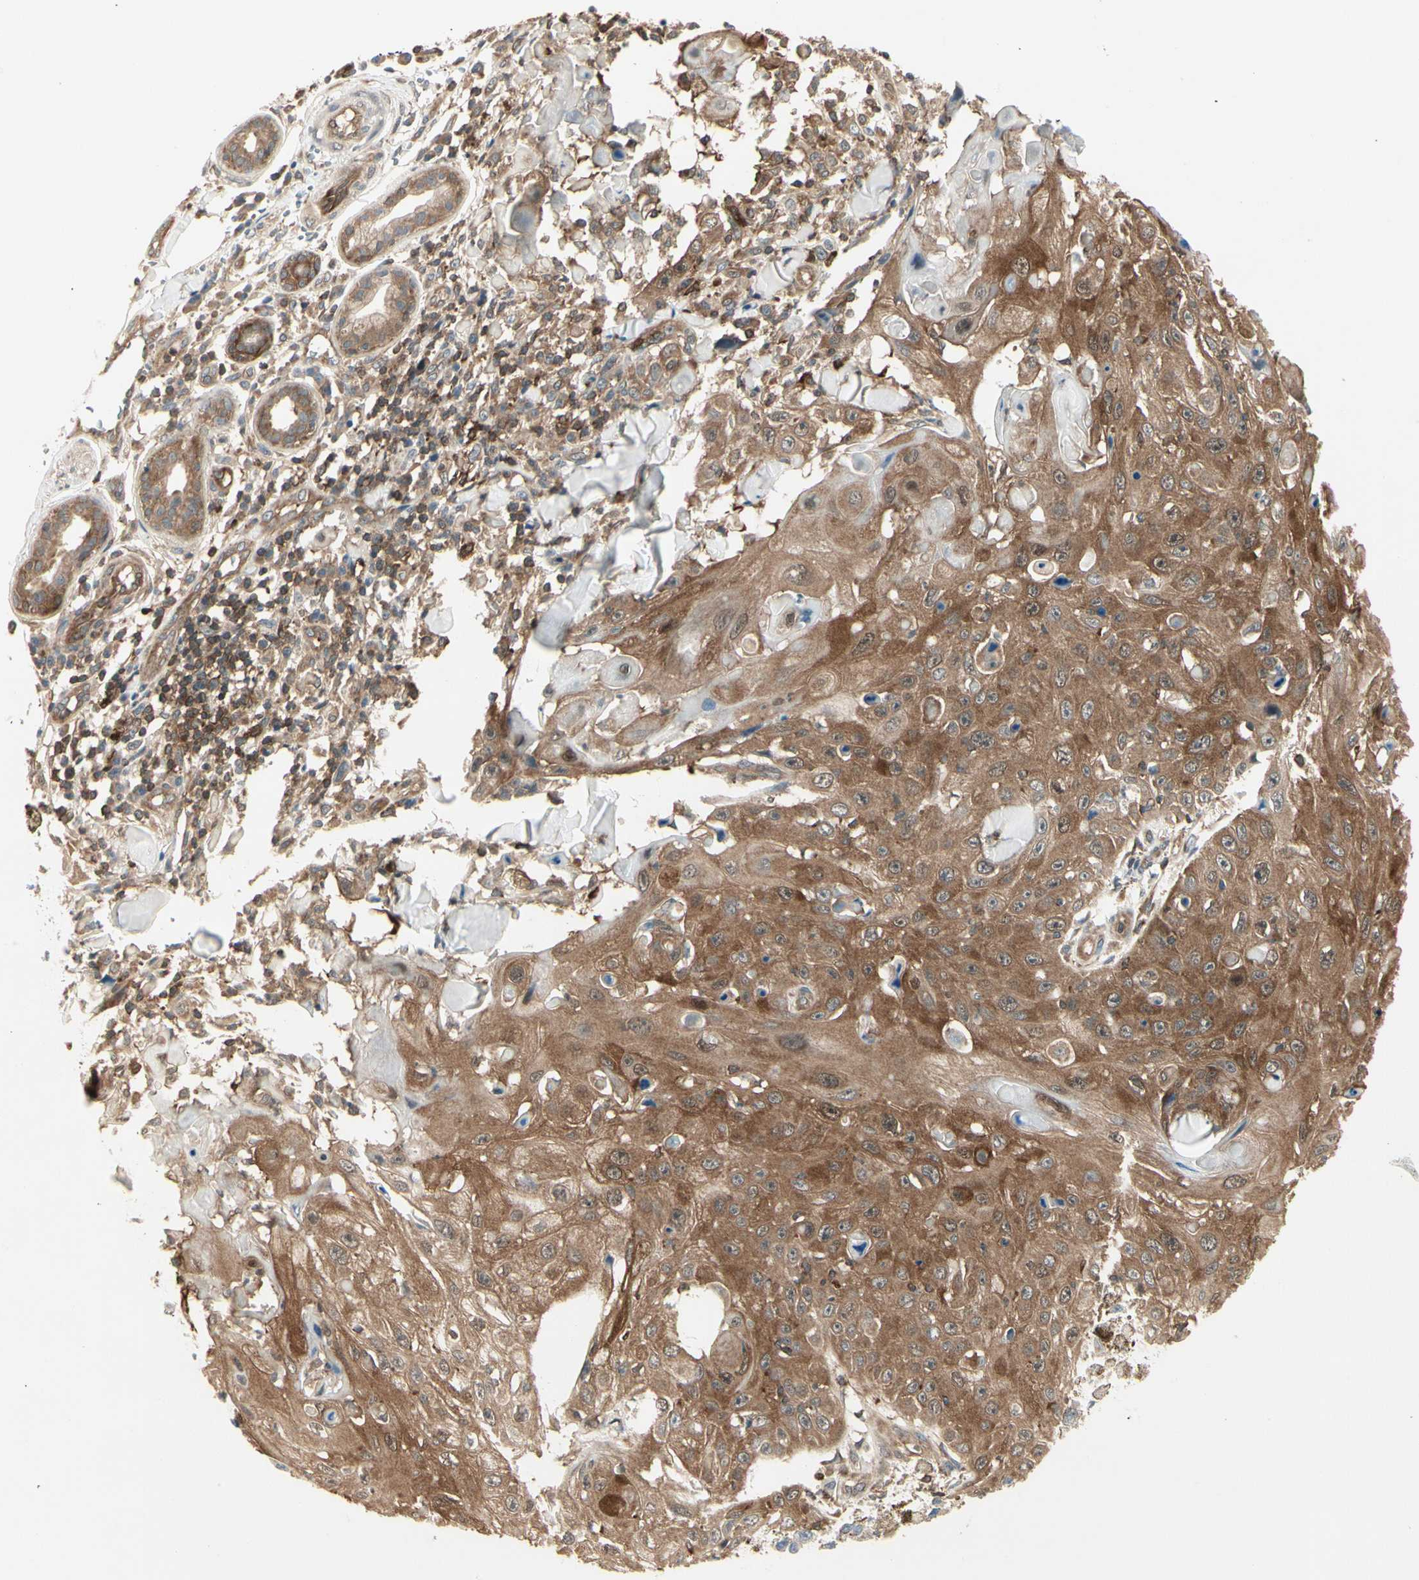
{"staining": {"intensity": "moderate", "quantity": ">75%", "location": "cytoplasmic/membranous"}, "tissue": "skin cancer", "cell_type": "Tumor cells", "image_type": "cancer", "snomed": [{"axis": "morphology", "description": "Squamous cell carcinoma, NOS"}, {"axis": "topography", "description": "Skin"}], "caption": "This image exhibits immunohistochemistry staining of human squamous cell carcinoma (skin), with medium moderate cytoplasmic/membranous staining in approximately >75% of tumor cells.", "gene": "OXSR1", "patient": {"sex": "male", "age": 86}}